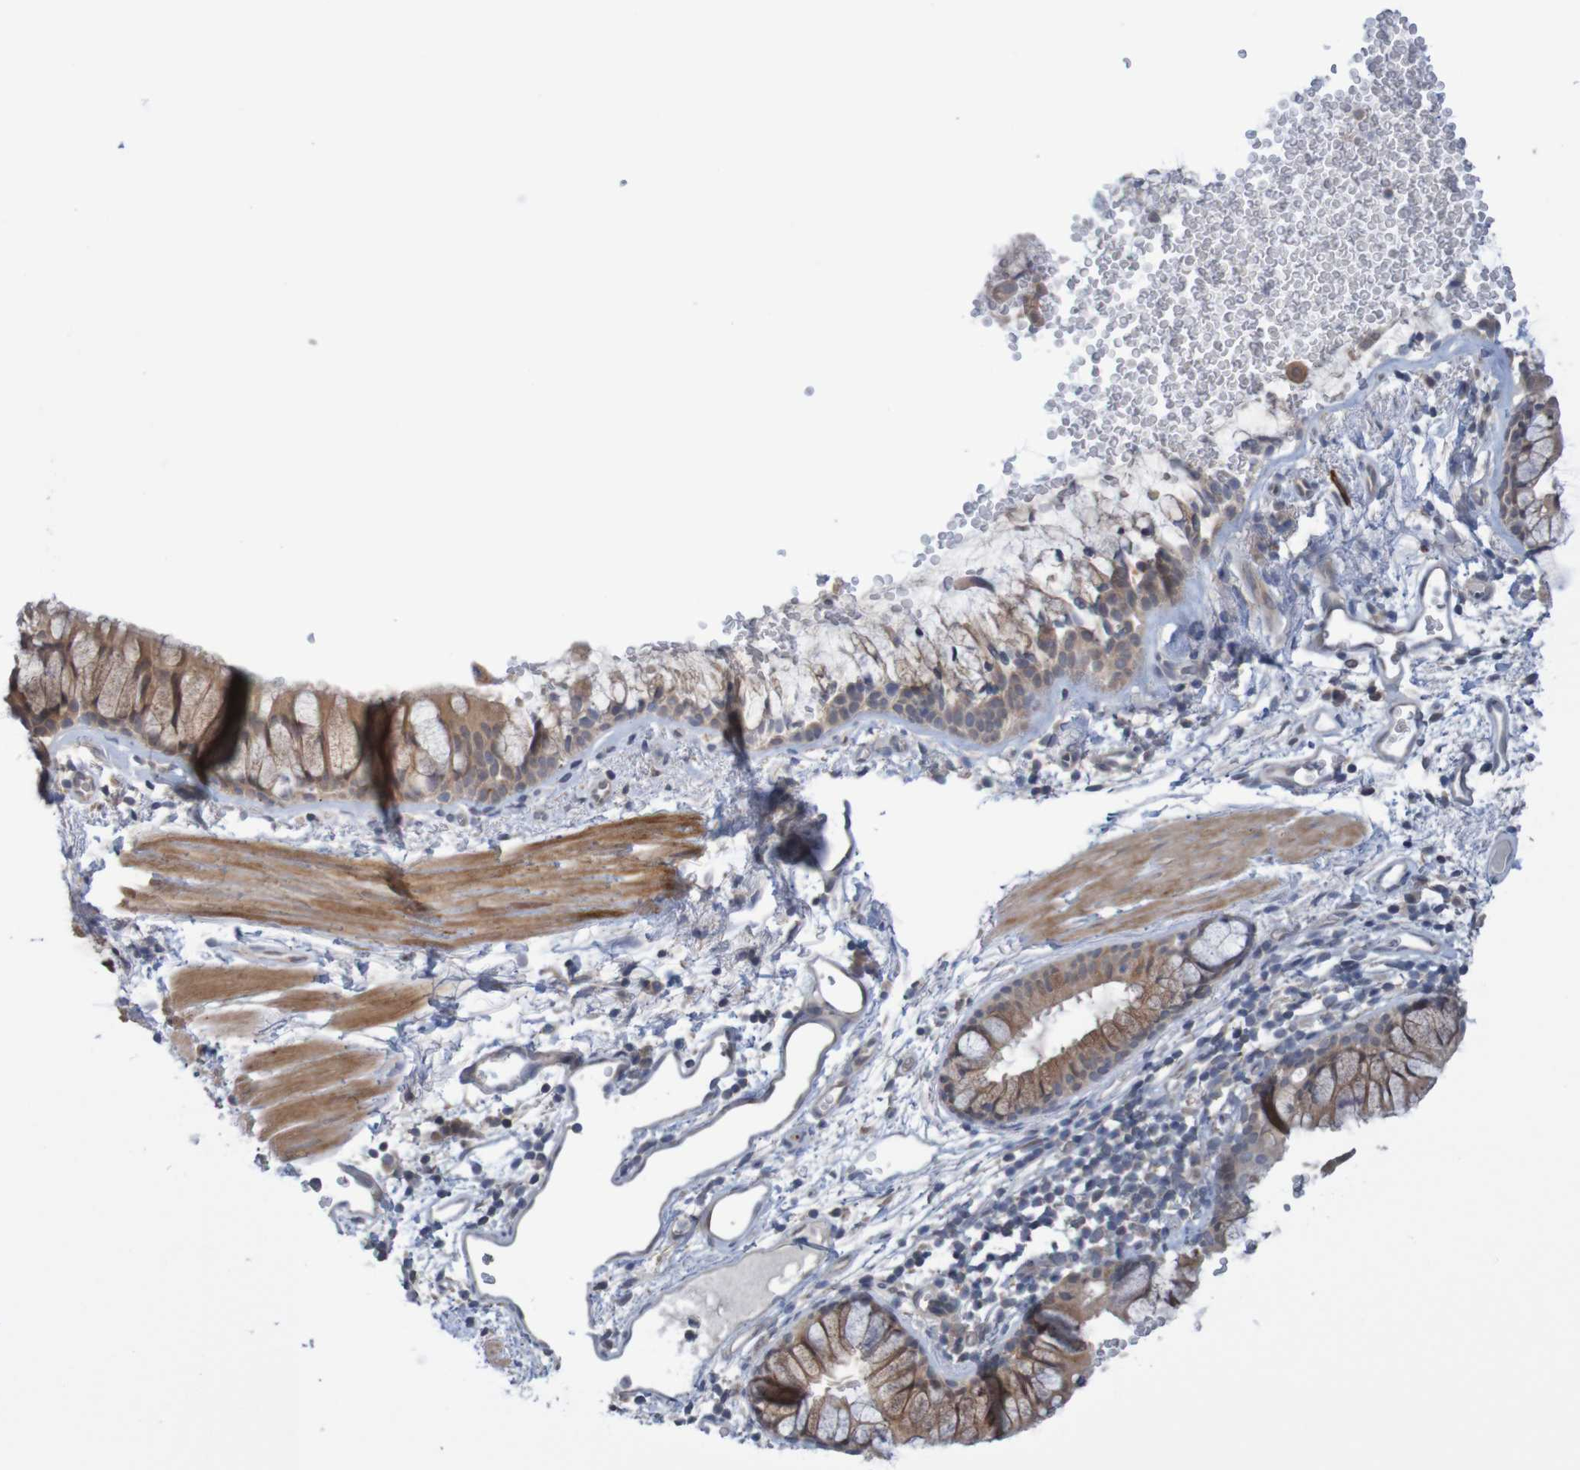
{"staining": {"intensity": "moderate", "quantity": ">75%", "location": "cytoplasmic/membranous"}, "tissue": "bronchus", "cell_type": "Respiratory epithelial cells", "image_type": "normal", "snomed": [{"axis": "morphology", "description": "Normal tissue, NOS"}, {"axis": "topography", "description": "Cartilage tissue"}, {"axis": "topography", "description": "Bronchus"}], "caption": "Immunohistochemistry of unremarkable bronchus reveals medium levels of moderate cytoplasmic/membranous expression in about >75% of respiratory epithelial cells.", "gene": "ANKK1", "patient": {"sex": "female", "age": 53}}